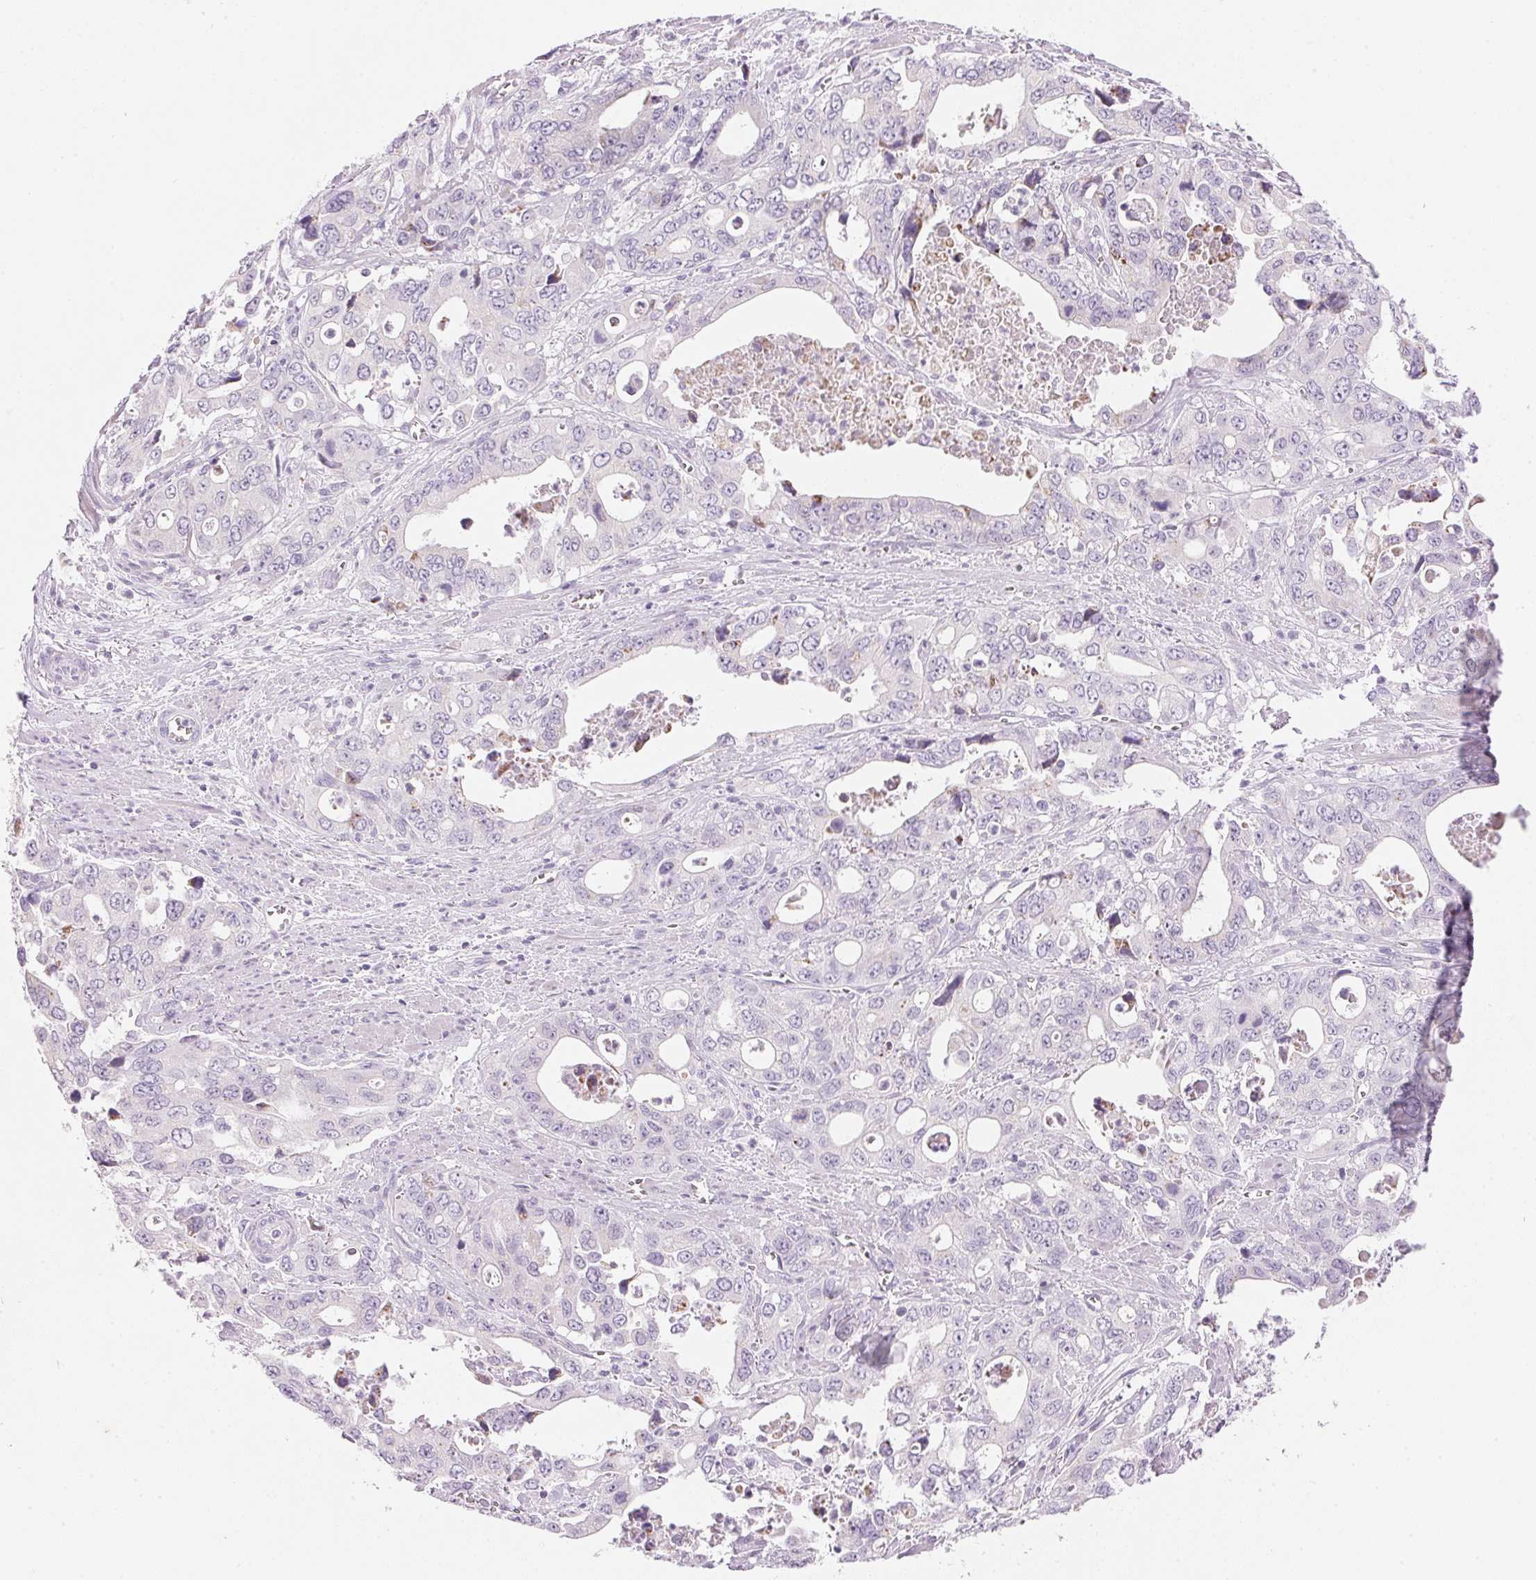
{"staining": {"intensity": "negative", "quantity": "none", "location": "none"}, "tissue": "stomach cancer", "cell_type": "Tumor cells", "image_type": "cancer", "snomed": [{"axis": "morphology", "description": "Adenocarcinoma, NOS"}, {"axis": "topography", "description": "Stomach, upper"}], "caption": "DAB (3,3'-diaminobenzidine) immunohistochemical staining of human stomach cancer (adenocarcinoma) shows no significant expression in tumor cells.", "gene": "CYP11B1", "patient": {"sex": "male", "age": 74}}